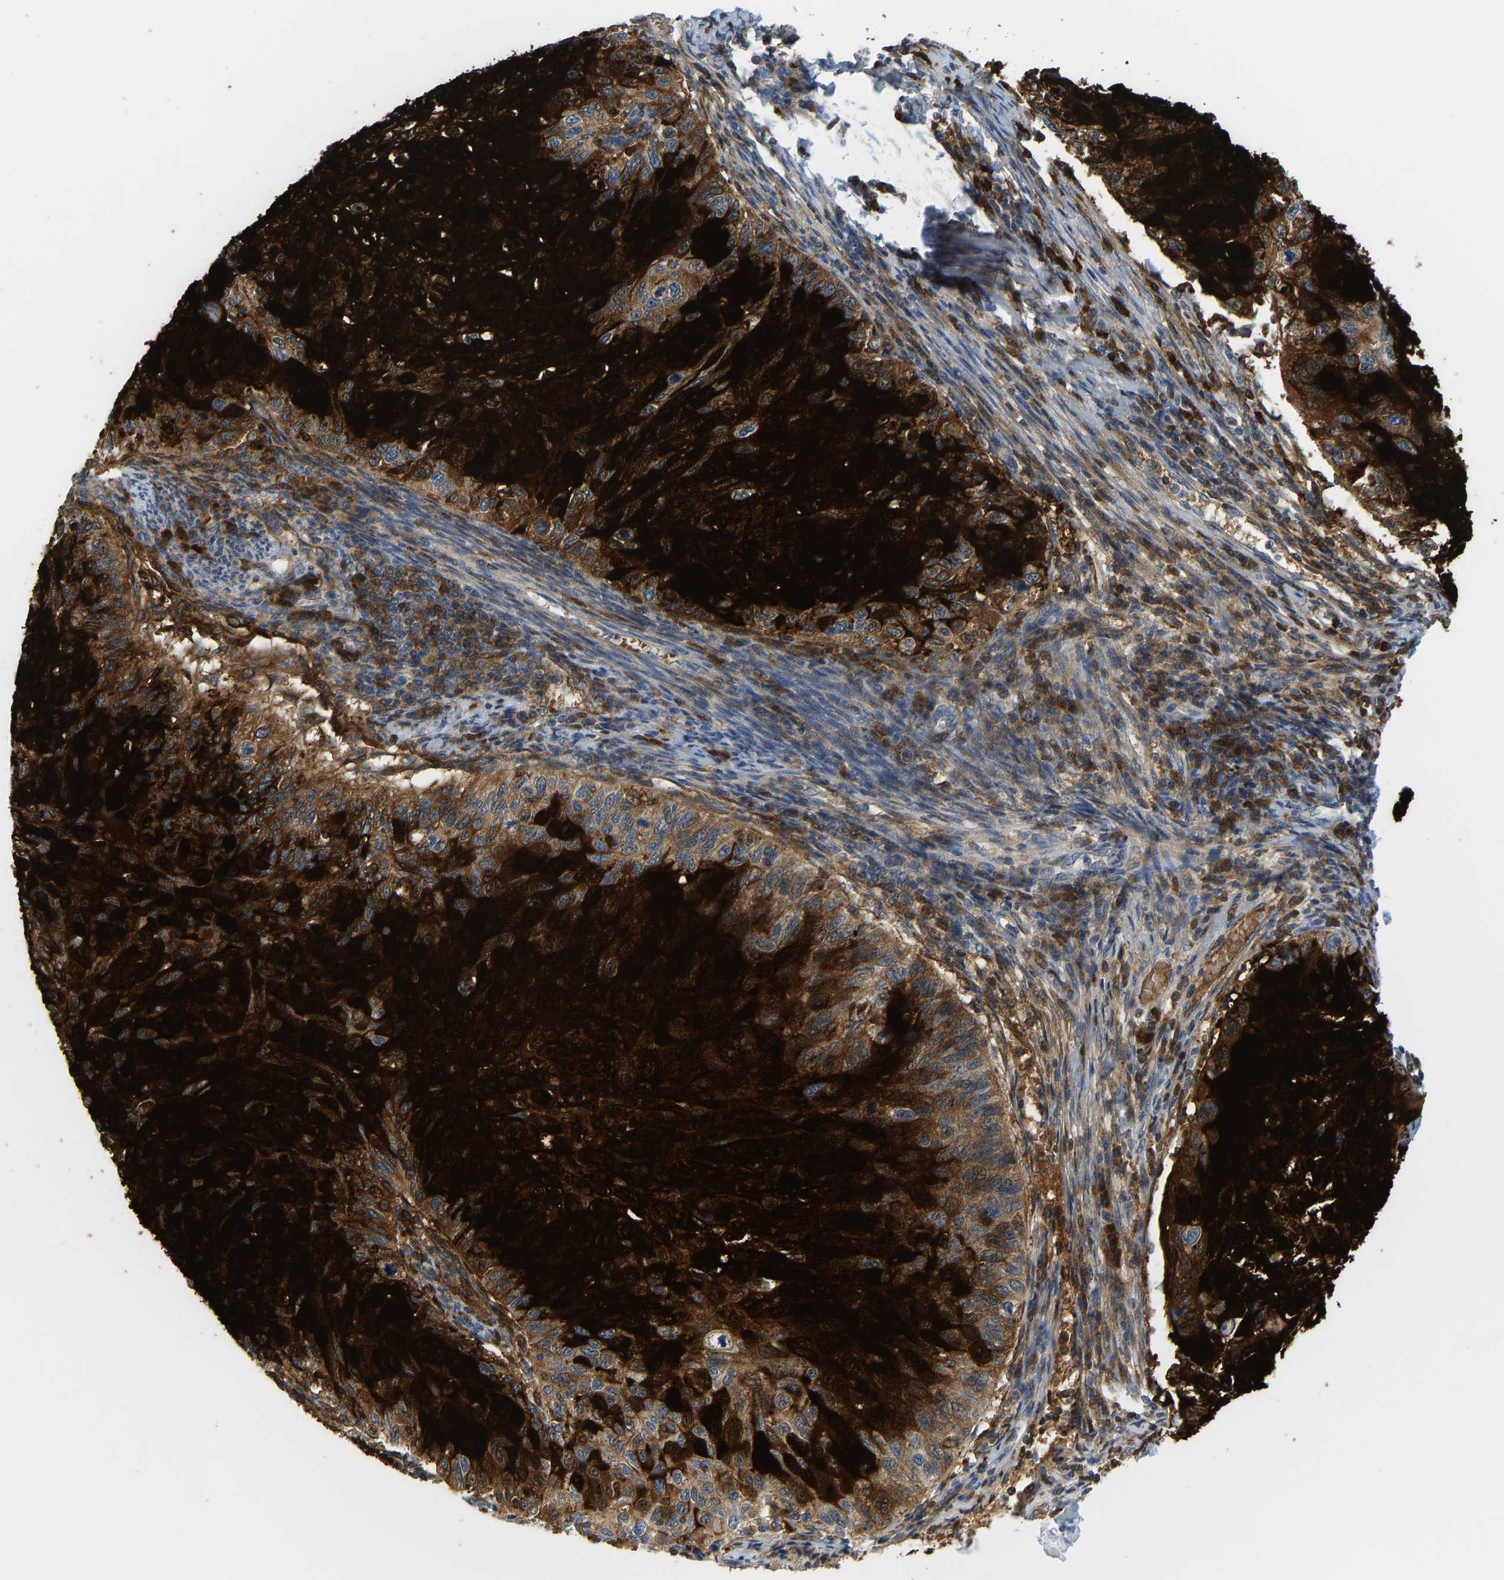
{"staining": {"intensity": "strong", "quantity": ">75%", "location": "cytoplasmic/membranous"}, "tissue": "cervical cancer", "cell_type": "Tumor cells", "image_type": "cancer", "snomed": [{"axis": "morphology", "description": "Squamous cell carcinoma, NOS"}, {"axis": "topography", "description": "Cervix"}], "caption": "IHC of human cervical cancer (squamous cell carcinoma) exhibits high levels of strong cytoplasmic/membranous staining in approximately >75% of tumor cells.", "gene": "SERPINB3", "patient": {"sex": "female", "age": 70}}